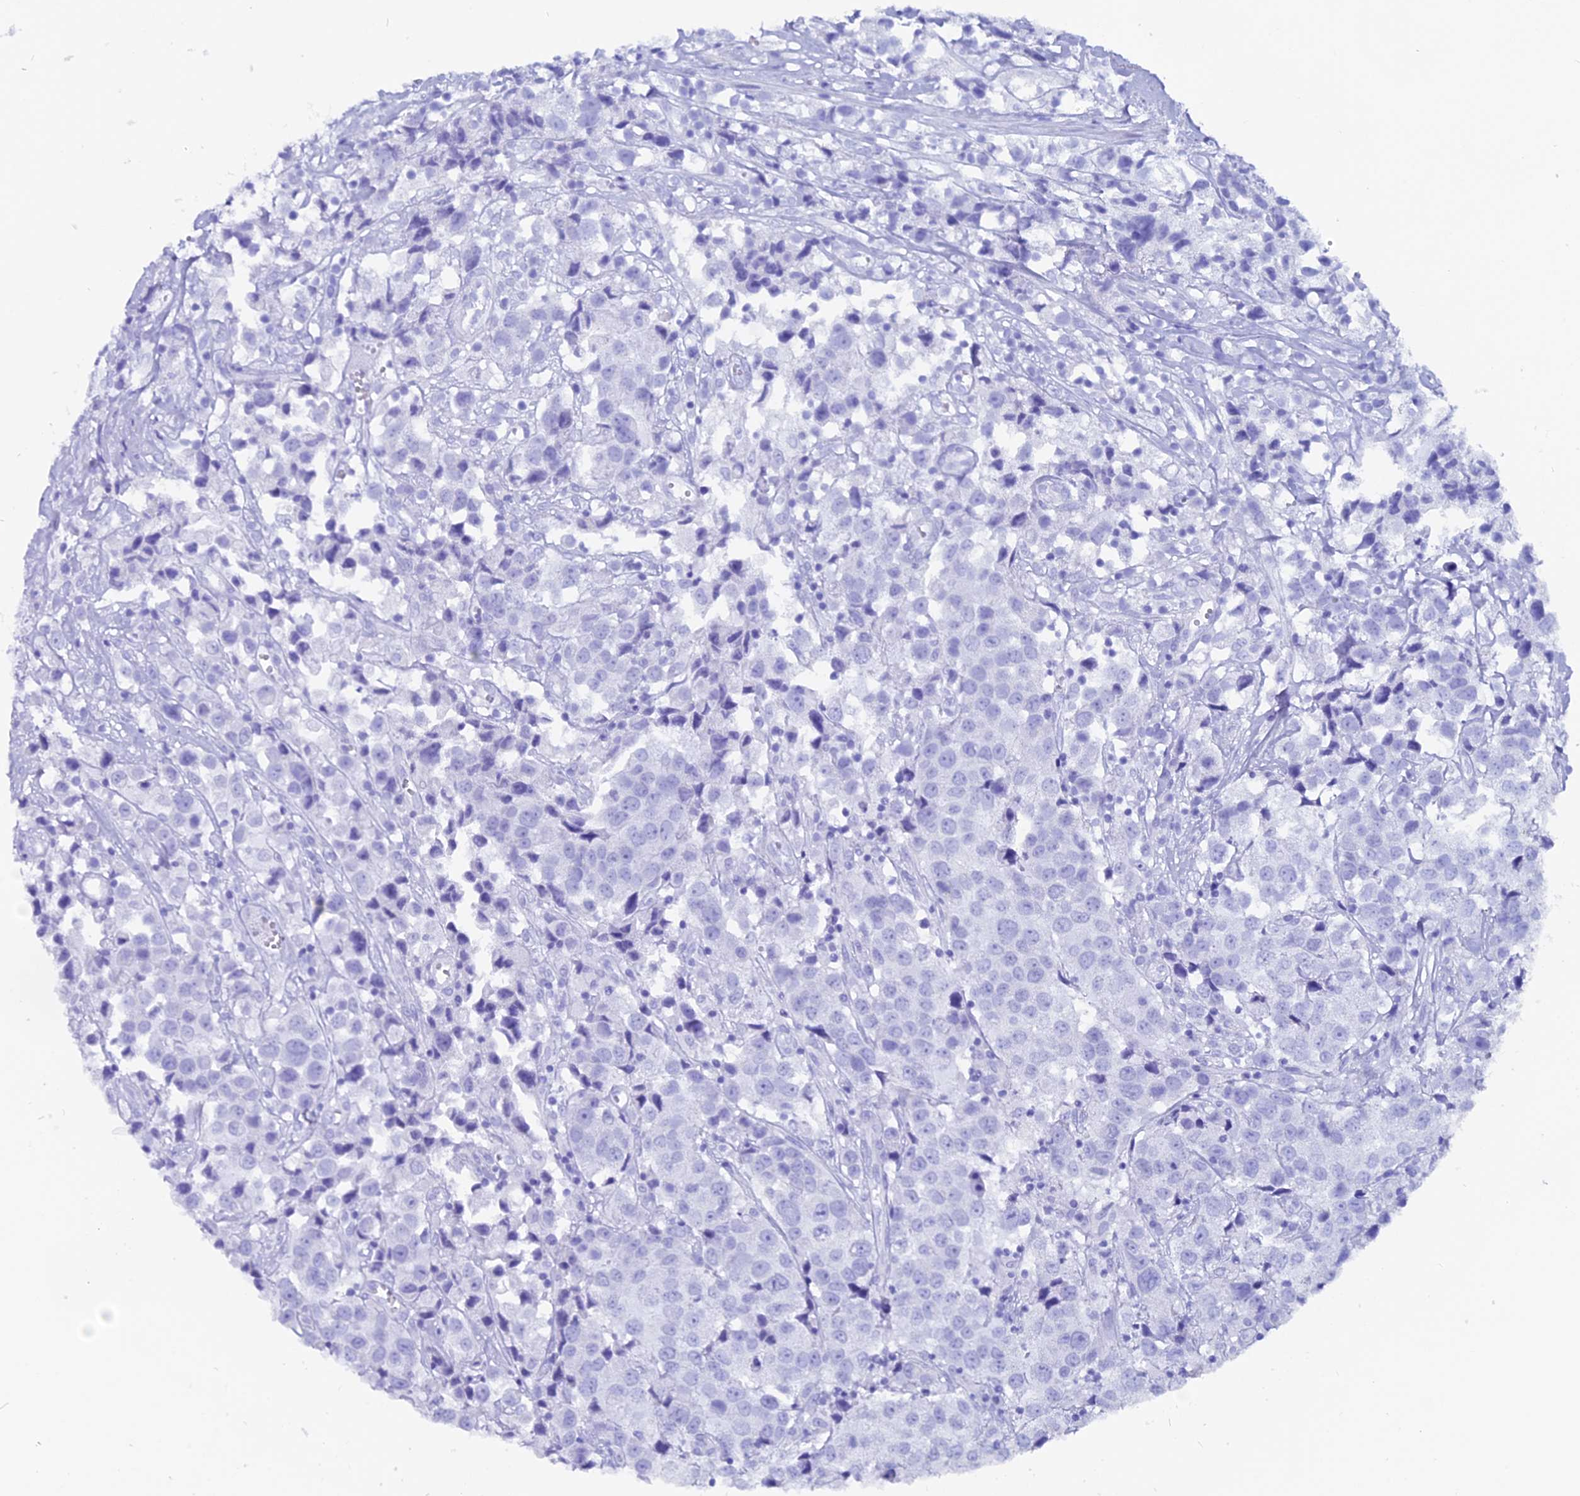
{"staining": {"intensity": "negative", "quantity": "none", "location": "none"}, "tissue": "urothelial cancer", "cell_type": "Tumor cells", "image_type": "cancer", "snomed": [{"axis": "morphology", "description": "Urothelial carcinoma, High grade"}, {"axis": "topography", "description": "Urinary bladder"}], "caption": "Tumor cells show no significant staining in urothelial cancer.", "gene": "ANKRD29", "patient": {"sex": "female", "age": 75}}